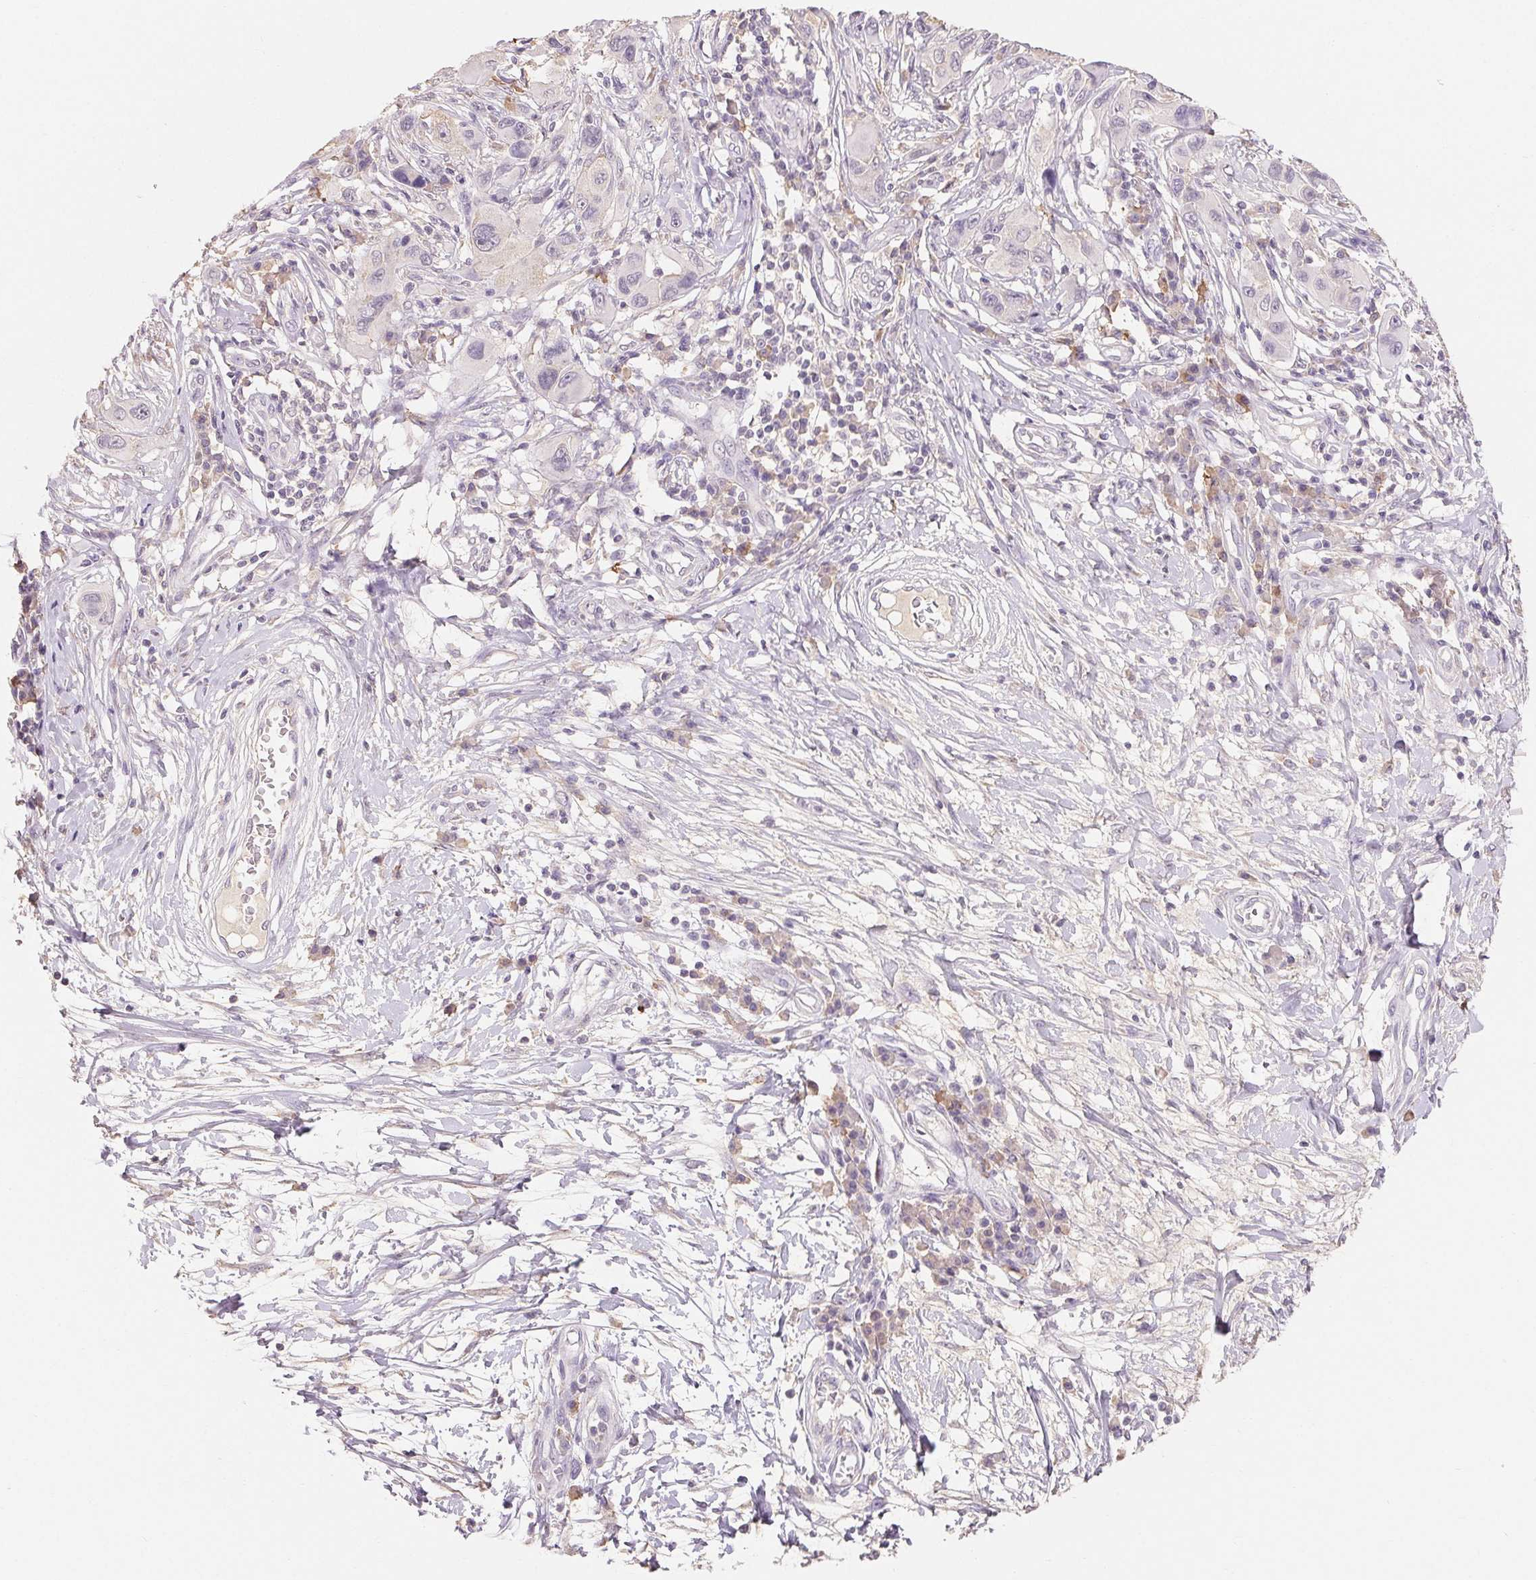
{"staining": {"intensity": "negative", "quantity": "none", "location": "none"}, "tissue": "melanoma", "cell_type": "Tumor cells", "image_type": "cancer", "snomed": [{"axis": "morphology", "description": "Malignant melanoma, NOS"}, {"axis": "topography", "description": "Skin"}], "caption": "Malignant melanoma was stained to show a protein in brown. There is no significant staining in tumor cells. (DAB (3,3'-diaminobenzidine) IHC with hematoxylin counter stain).", "gene": "MAP7D2", "patient": {"sex": "male", "age": 53}}